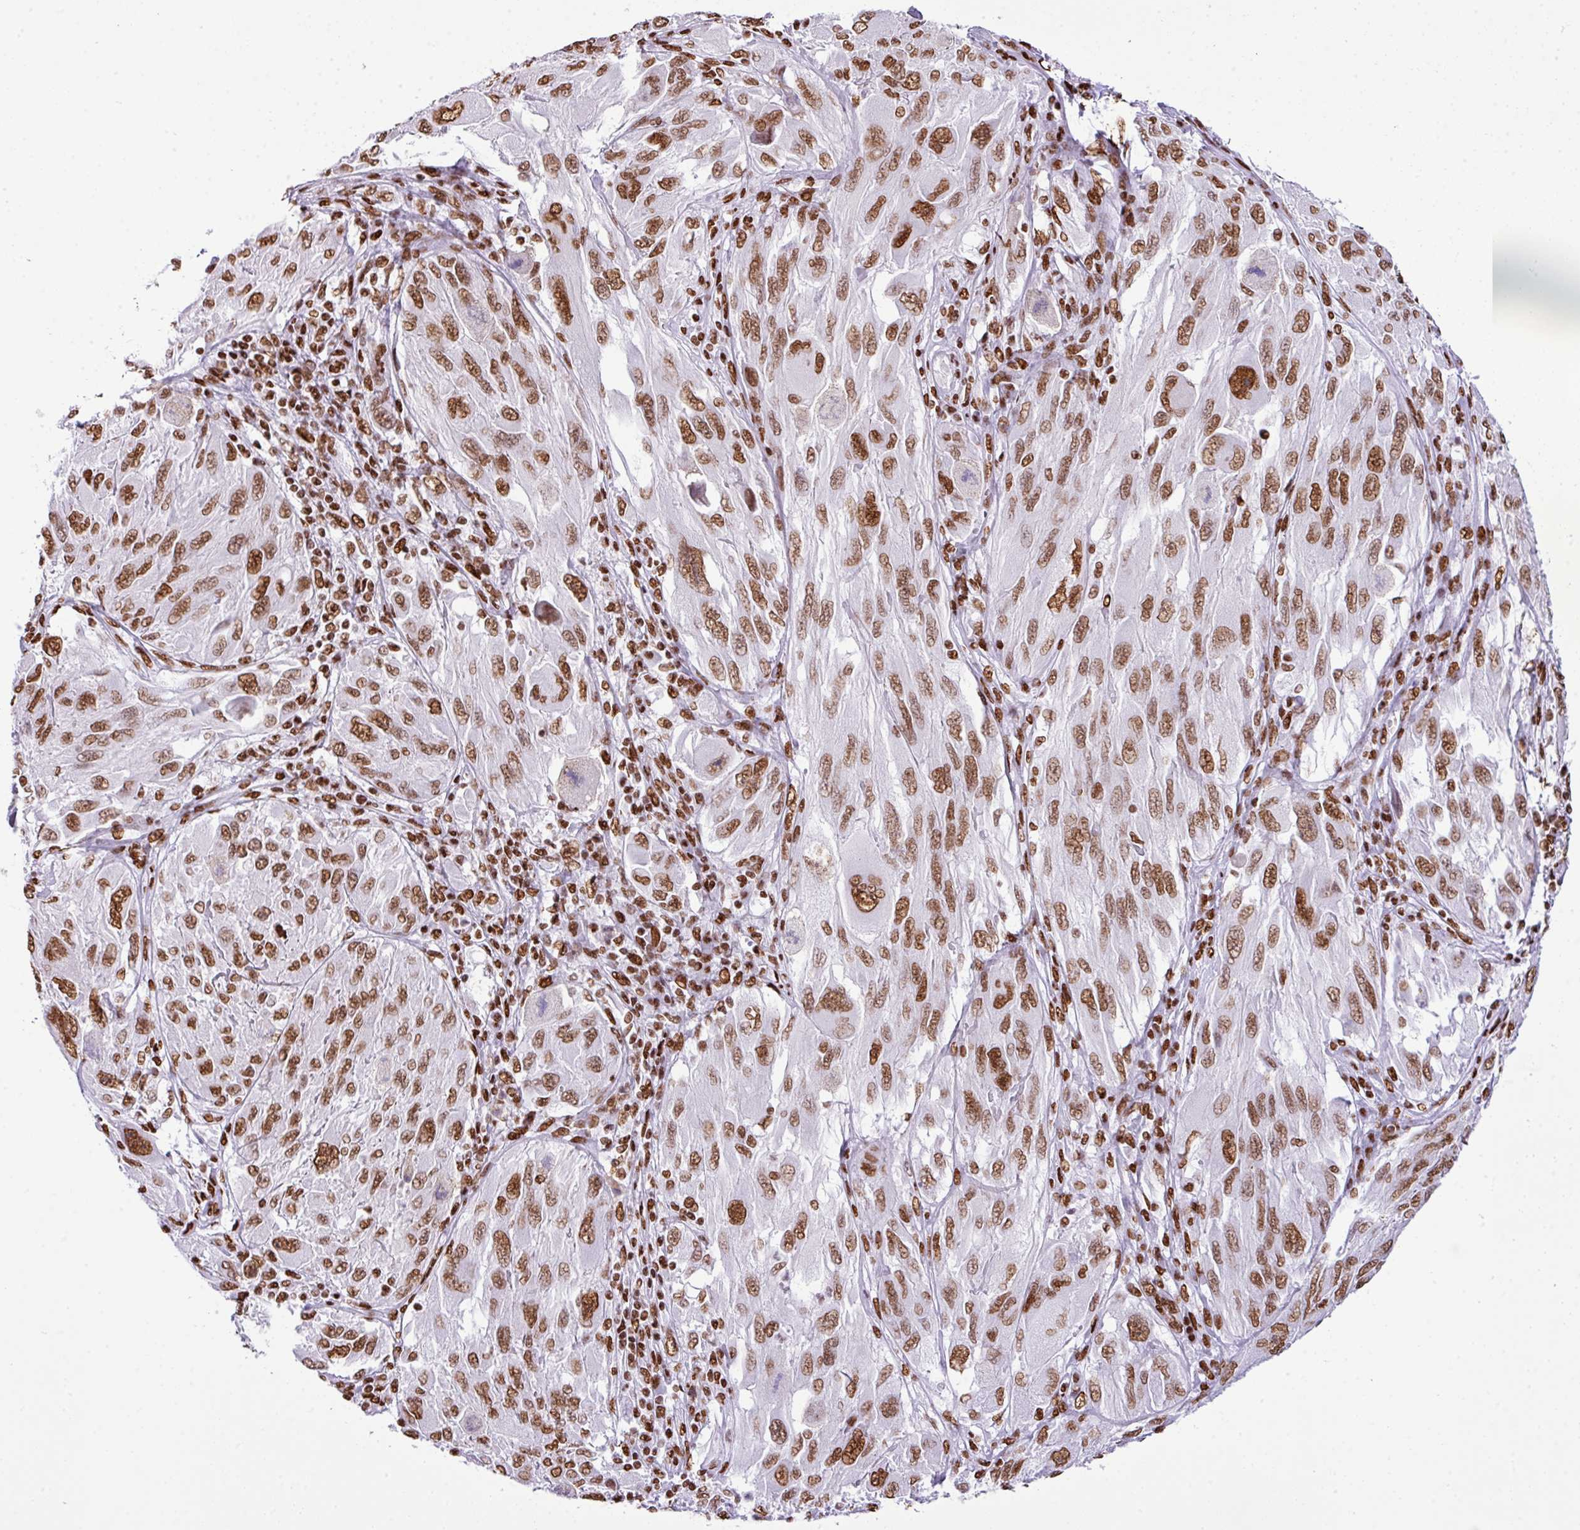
{"staining": {"intensity": "moderate", "quantity": ">75%", "location": "nuclear"}, "tissue": "melanoma", "cell_type": "Tumor cells", "image_type": "cancer", "snomed": [{"axis": "morphology", "description": "Malignant melanoma, NOS"}, {"axis": "topography", "description": "Skin"}], "caption": "Immunohistochemical staining of human malignant melanoma displays medium levels of moderate nuclear staining in about >75% of tumor cells. Using DAB (brown) and hematoxylin (blue) stains, captured at high magnification using brightfield microscopy.", "gene": "RARG", "patient": {"sex": "female", "age": 91}}